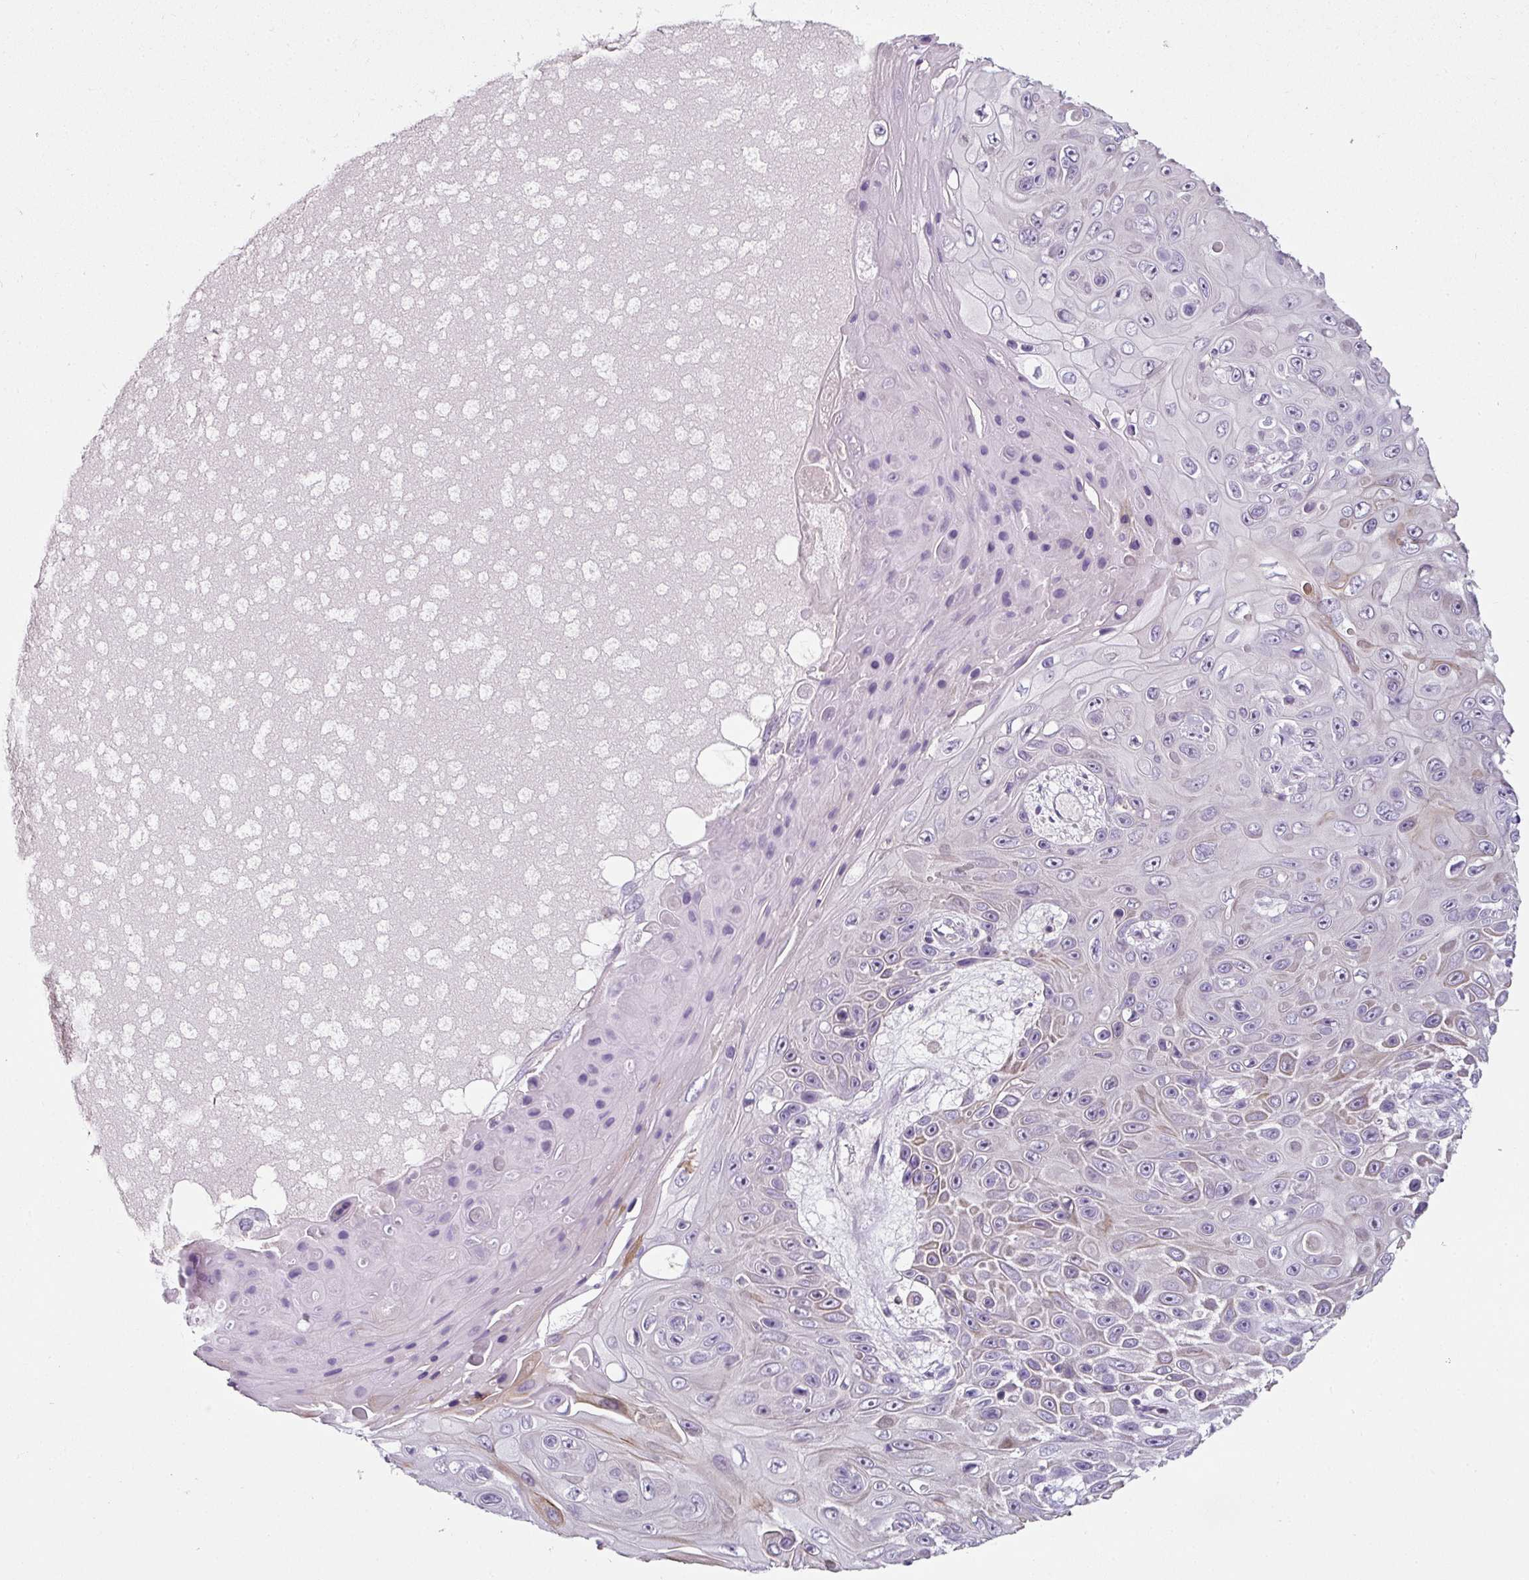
{"staining": {"intensity": "weak", "quantity": "<25%", "location": "cytoplasmic/membranous"}, "tissue": "skin cancer", "cell_type": "Tumor cells", "image_type": "cancer", "snomed": [{"axis": "morphology", "description": "Squamous cell carcinoma, NOS"}, {"axis": "topography", "description": "Skin"}], "caption": "Immunohistochemical staining of human skin cancer shows no significant staining in tumor cells. (DAB (3,3'-diaminobenzidine) IHC with hematoxylin counter stain).", "gene": "FHAD1", "patient": {"sex": "male", "age": 82}}